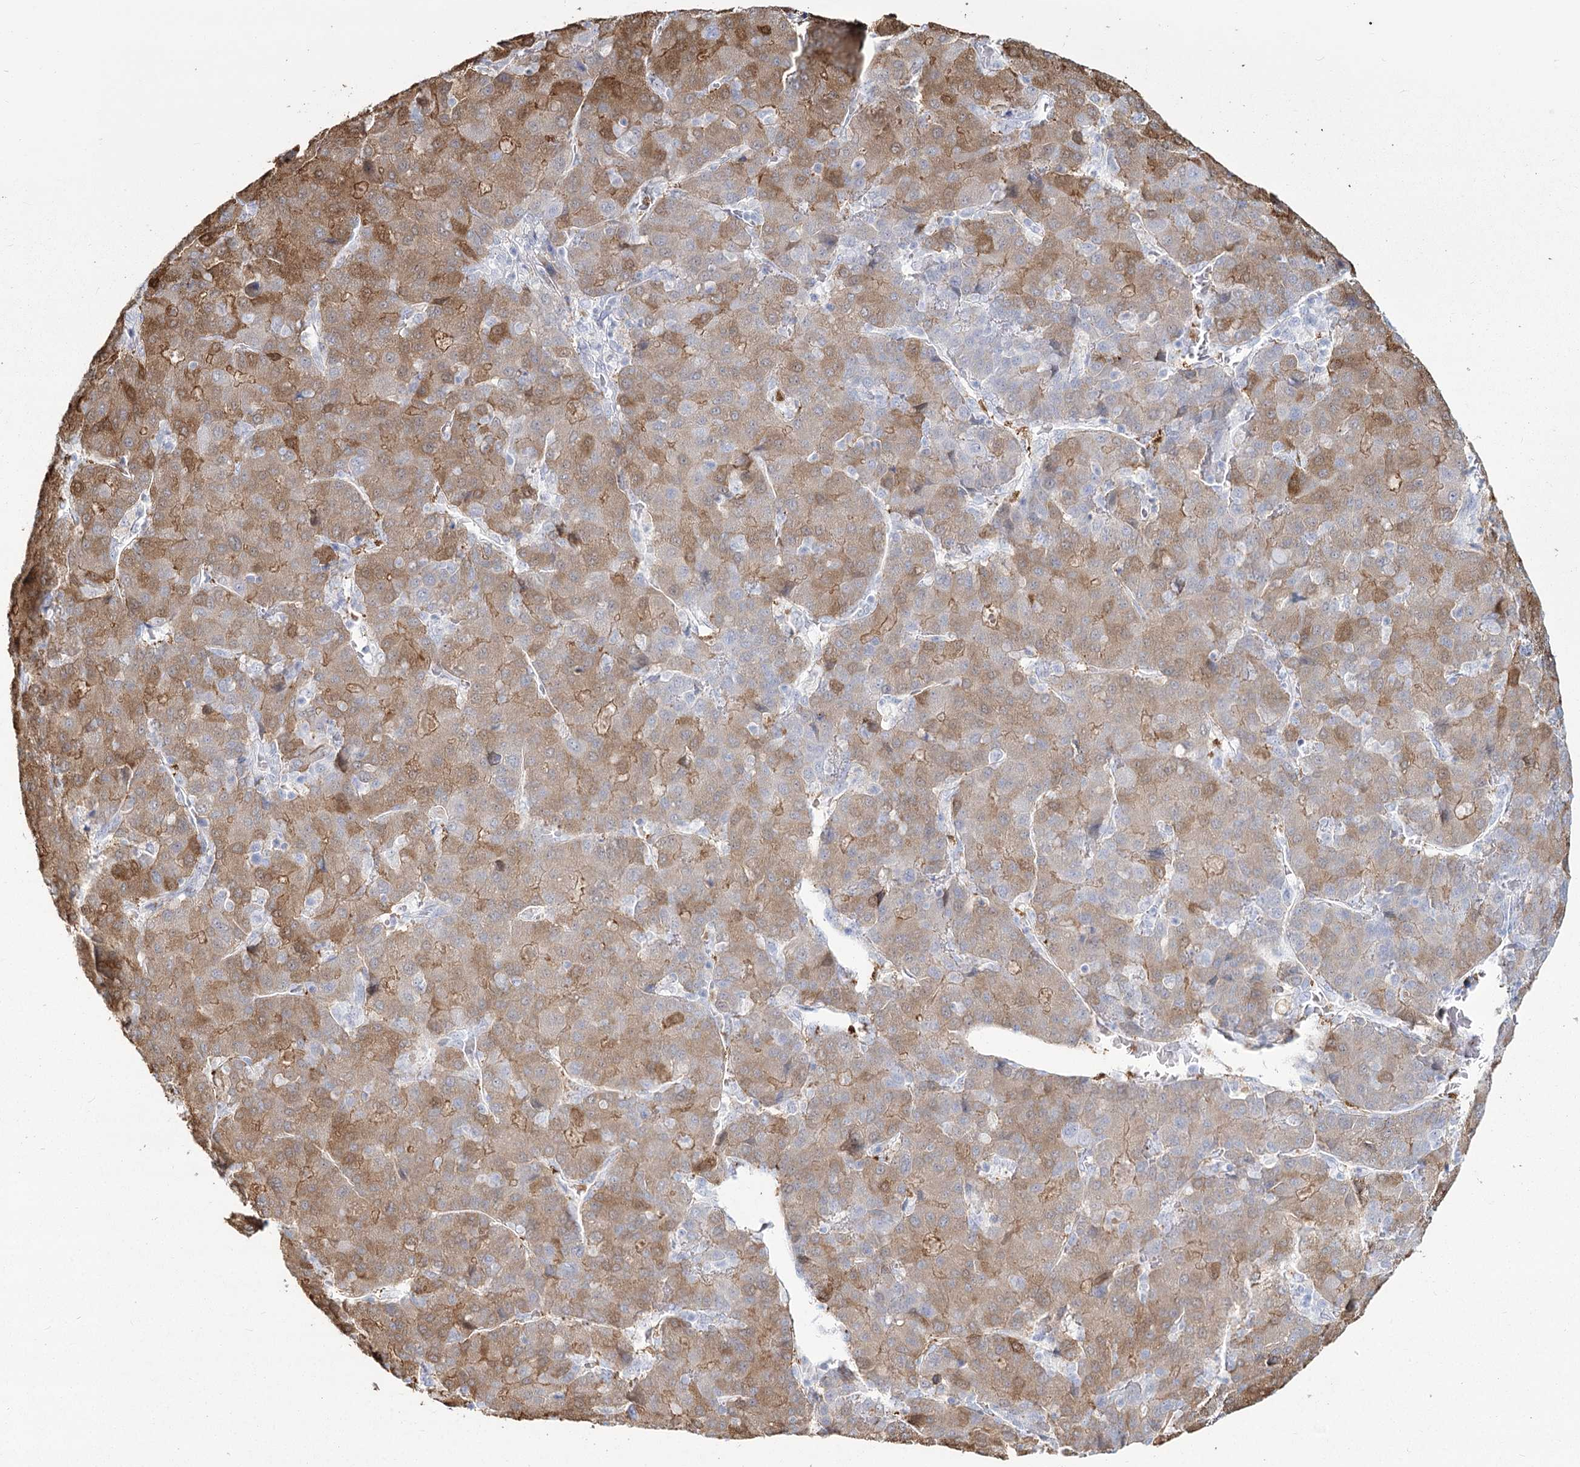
{"staining": {"intensity": "moderate", "quantity": "25%-75%", "location": "cytoplasmic/membranous"}, "tissue": "liver cancer", "cell_type": "Tumor cells", "image_type": "cancer", "snomed": [{"axis": "morphology", "description": "Carcinoma, Hepatocellular, NOS"}, {"axis": "topography", "description": "Liver"}], "caption": "IHC (DAB) staining of human liver cancer (hepatocellular carcinoma) demonstrates moderate cytoplasmic/membranous protein staining in about 25%-75% of tumor cells. The staining is performed using DAB brown chromogen to label protein expression. The nuclei are counter-stained blue using hematoxylin.", "gene": "SLC6A19", "patient": {"sex": "male", "age": 65}}